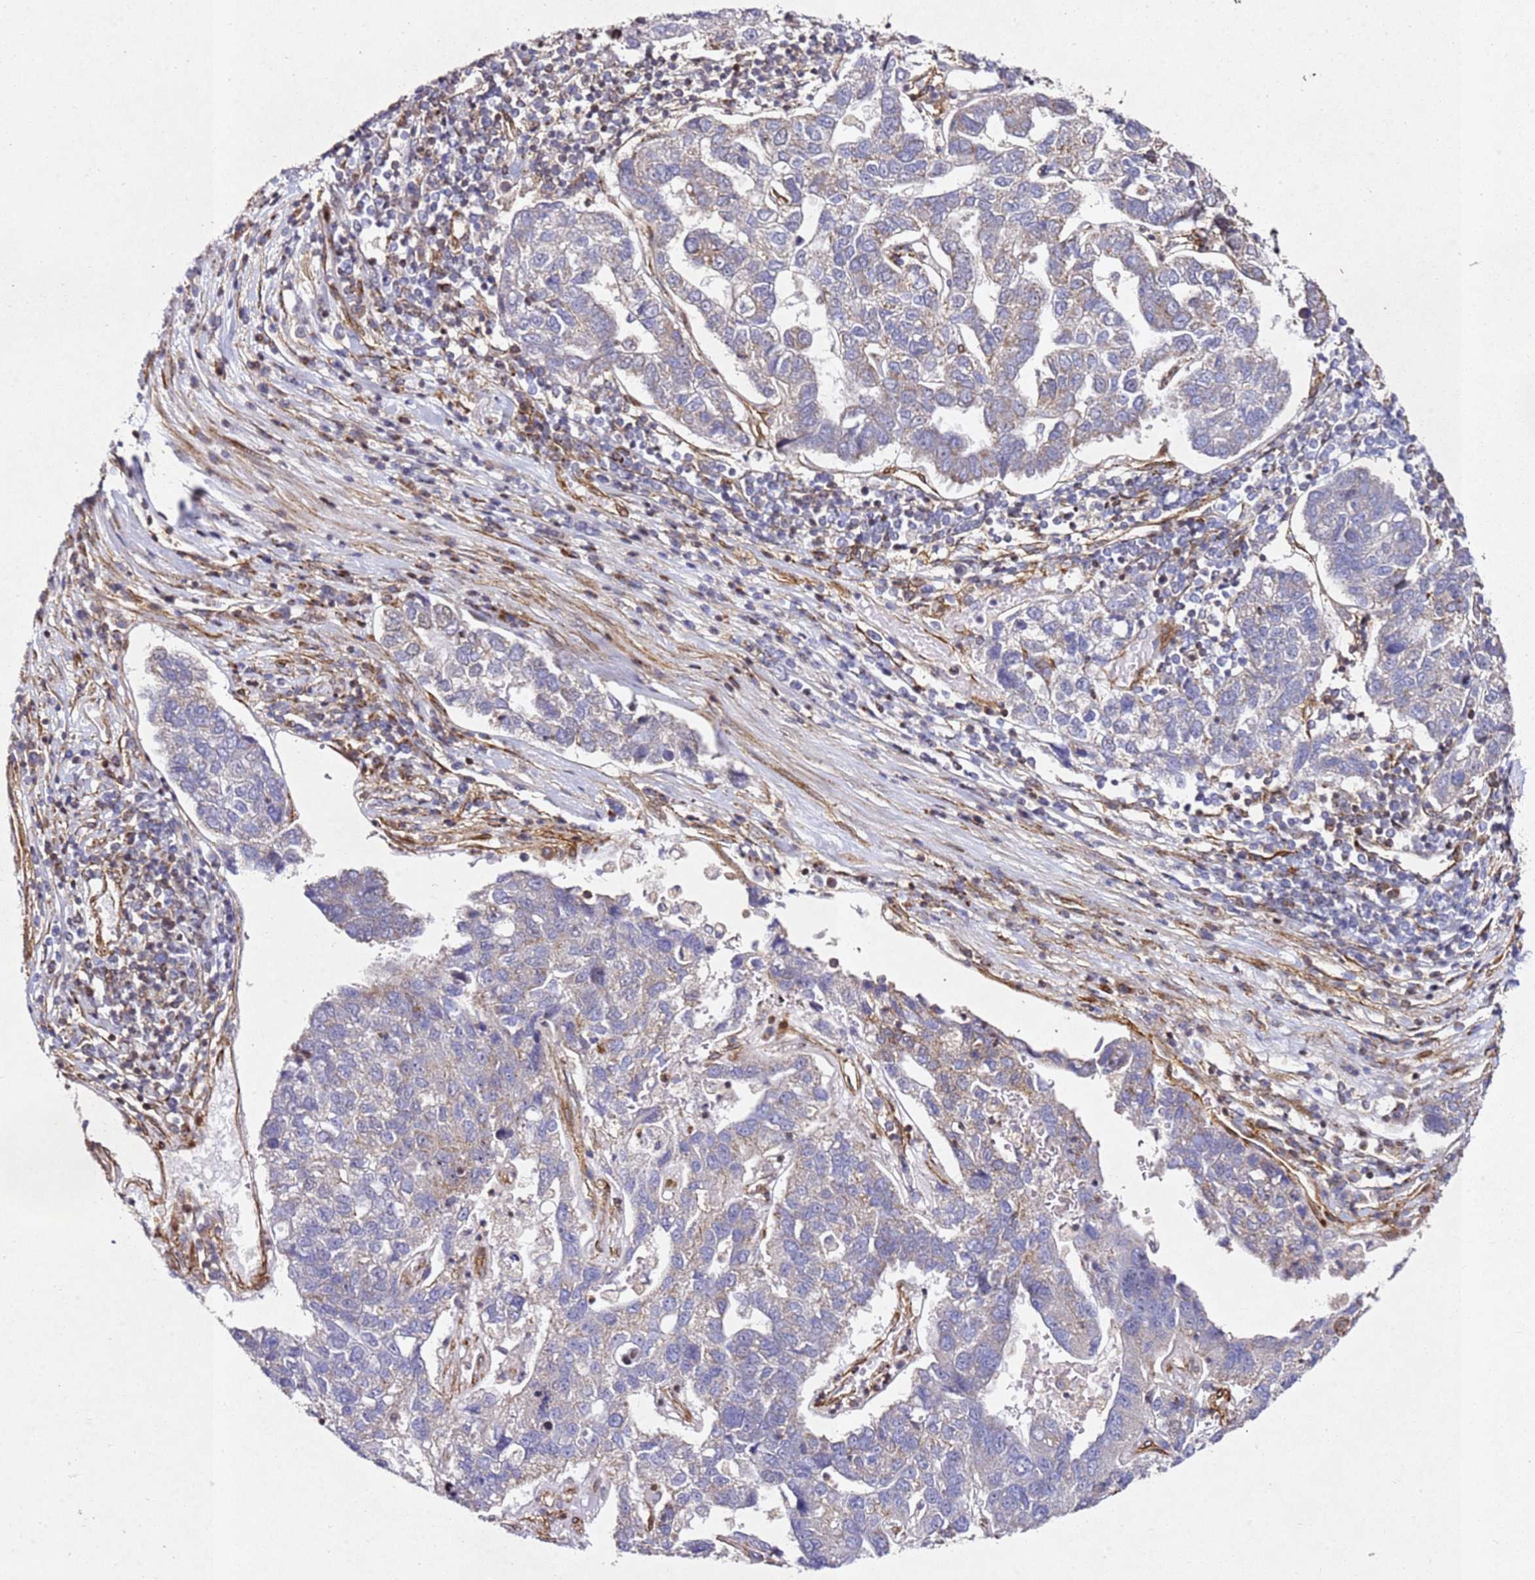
{"staining": {"intensity": "negative", "quantity": "none", "location": "none"}, "tissue": "pancreatic cancer", "cell_type": "Tumor cells", "image_type": "cancer", "snomed": [{"axis": "morphology", "description": "Adenocarcinoma, NOS"}, {"axis": "topography", "description": "Pancreas"}], "caption": "High power microscopy micrograph of an IHC histopathology image of adenocarcinoma (pancreatic), revealing no significant positivity in tumor cells.", "gene": "ZNF296", "patient": {"sex": "female", "age": 61}}